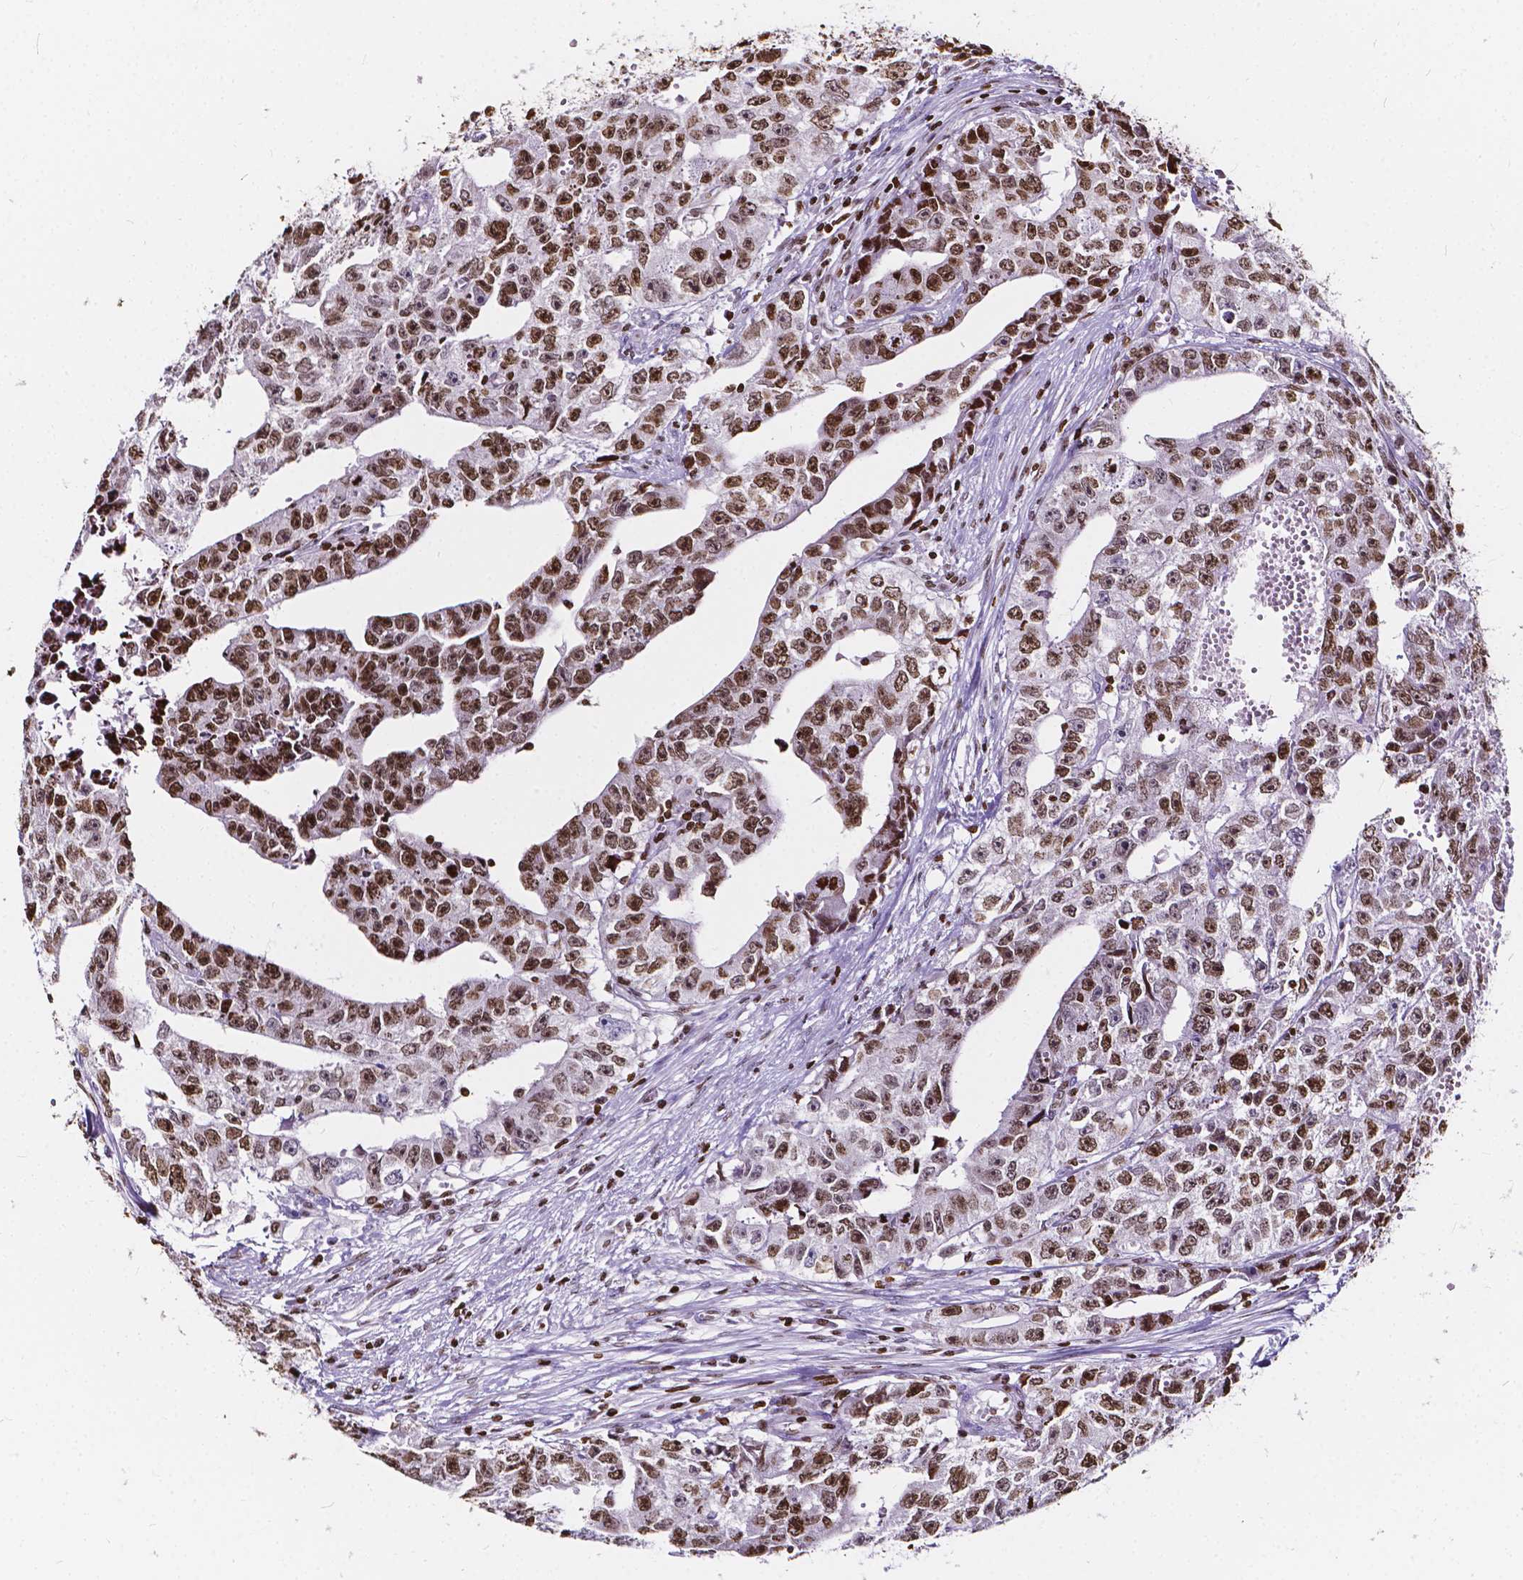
{"staining": {"intensity": "strong", "quantity": ">75%", "location": "nuclear"}, "tissue": "testis cancer", "cell_type": "Tumor cells", "image_type": "cancer", "snomed": [{"axis": "morphology", "description": "Carcinoma, Embryonal, NOS"}, {"axis": "morphology", "description": "Teratoma, malignant, NOS"}, {"axis": "topography", "description": "Testis"}], "caption": "An immunohistochemistry micrograph of neoplastic tissue is shown. Protein staining in brown shows strong nuclear positivity in testis cancer within tumor cells.", "gene": "CBY3", "patient": {"sex": "male", "age": 24}}